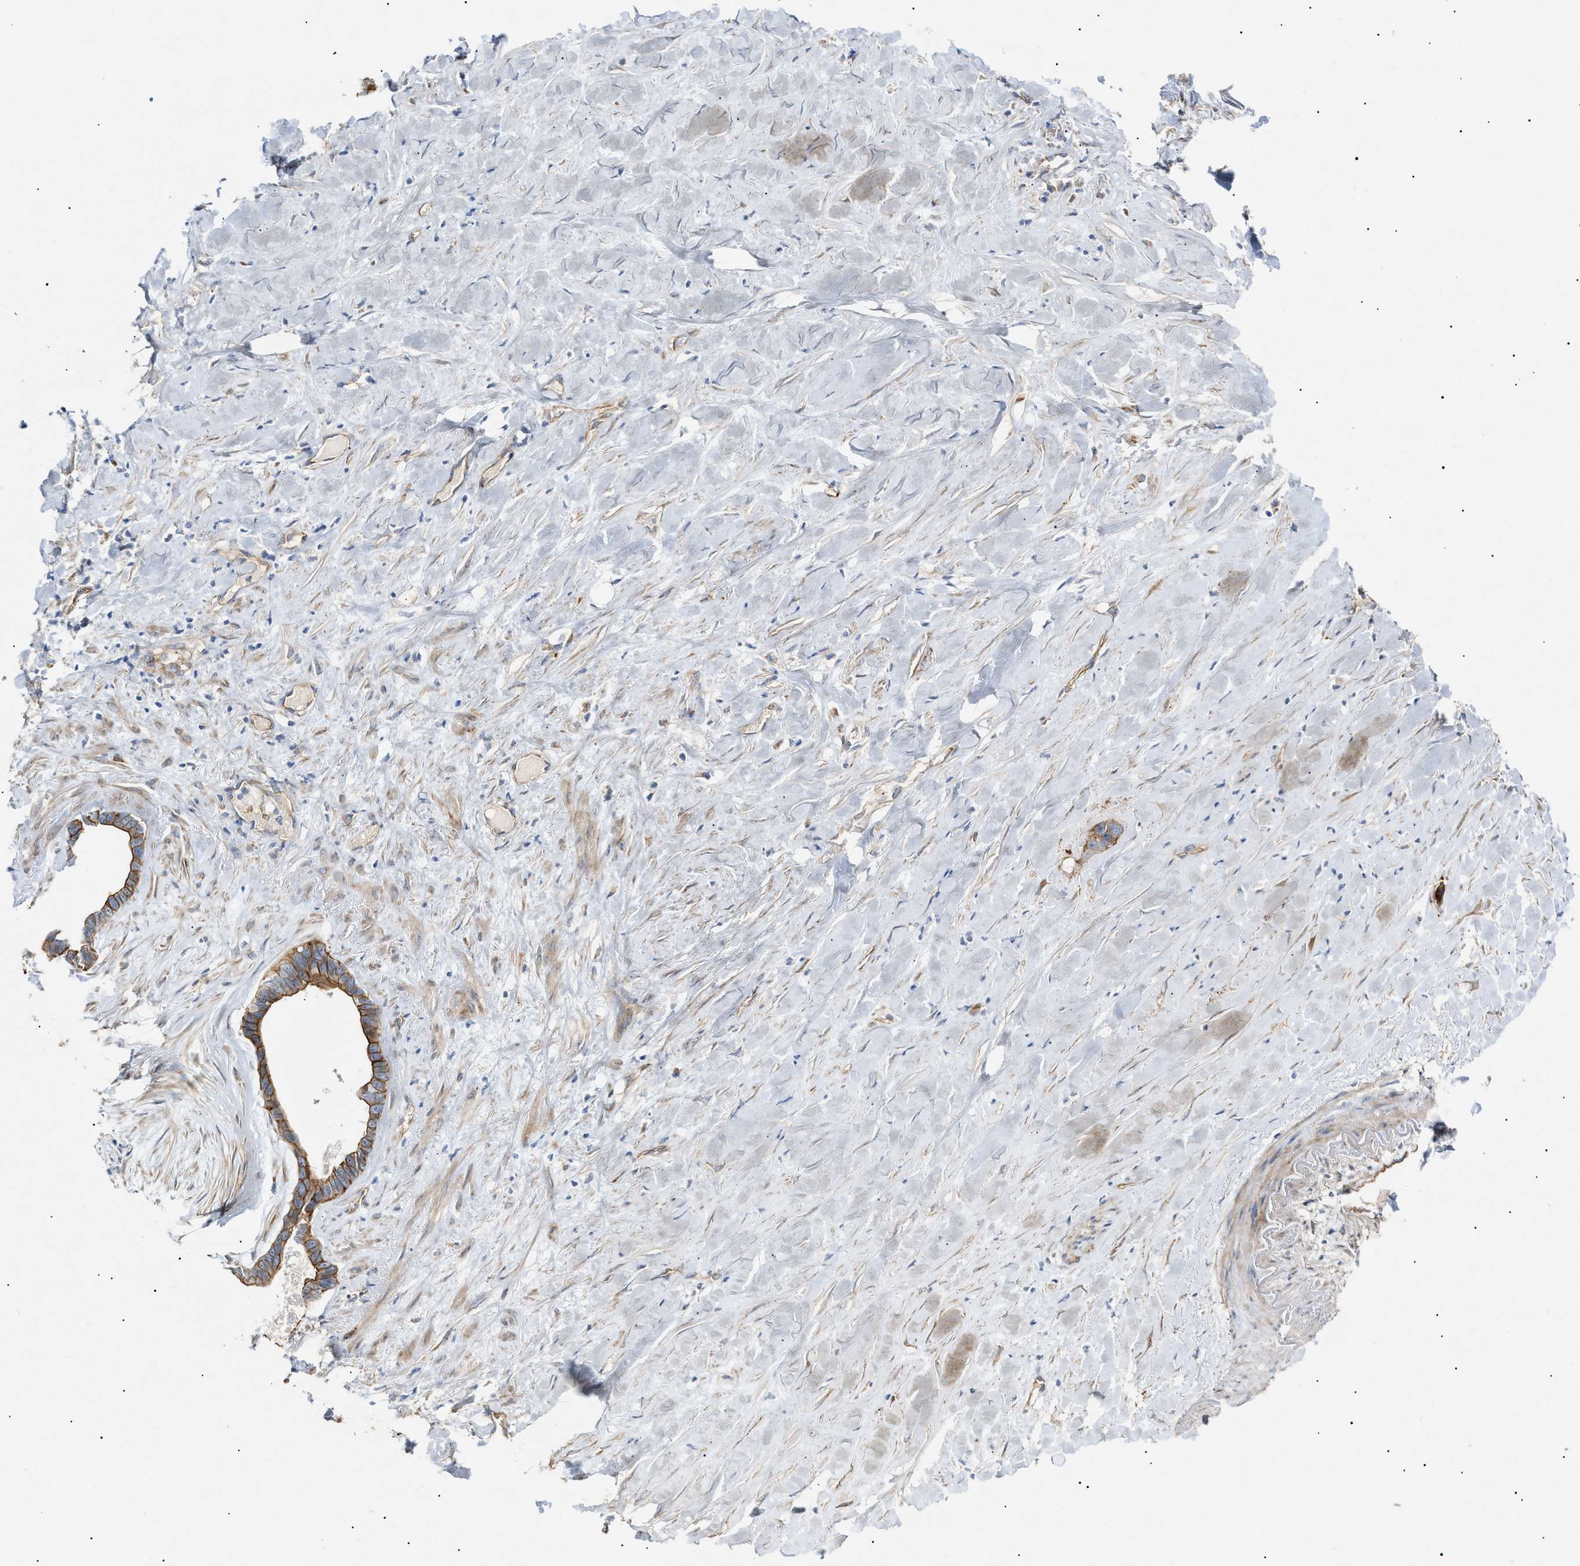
{"staining": {"intensity": "moderate", "quantity": "25%-75%", "location": "cytoplasmic/membranous"}, "tissue": "liver cancer", "cell_type": "Tumor cells", "image_type": "cancer", "snomed": [{"axis": "morphology", "description": "Cholangiocarcinoma"}, {"axis": "topography", "description": "Liver"}], "caption": "Immunohistochemistry (IHC) image of human liver cholangiocarcinoma stained for a protein (brown), which reveals medium levels of moderate cytoplasmic/membranous expression in about 25%-75% of tumor cells.", "gene": "ZFHX2", "patient": {"sex": "female", "age": 65}}